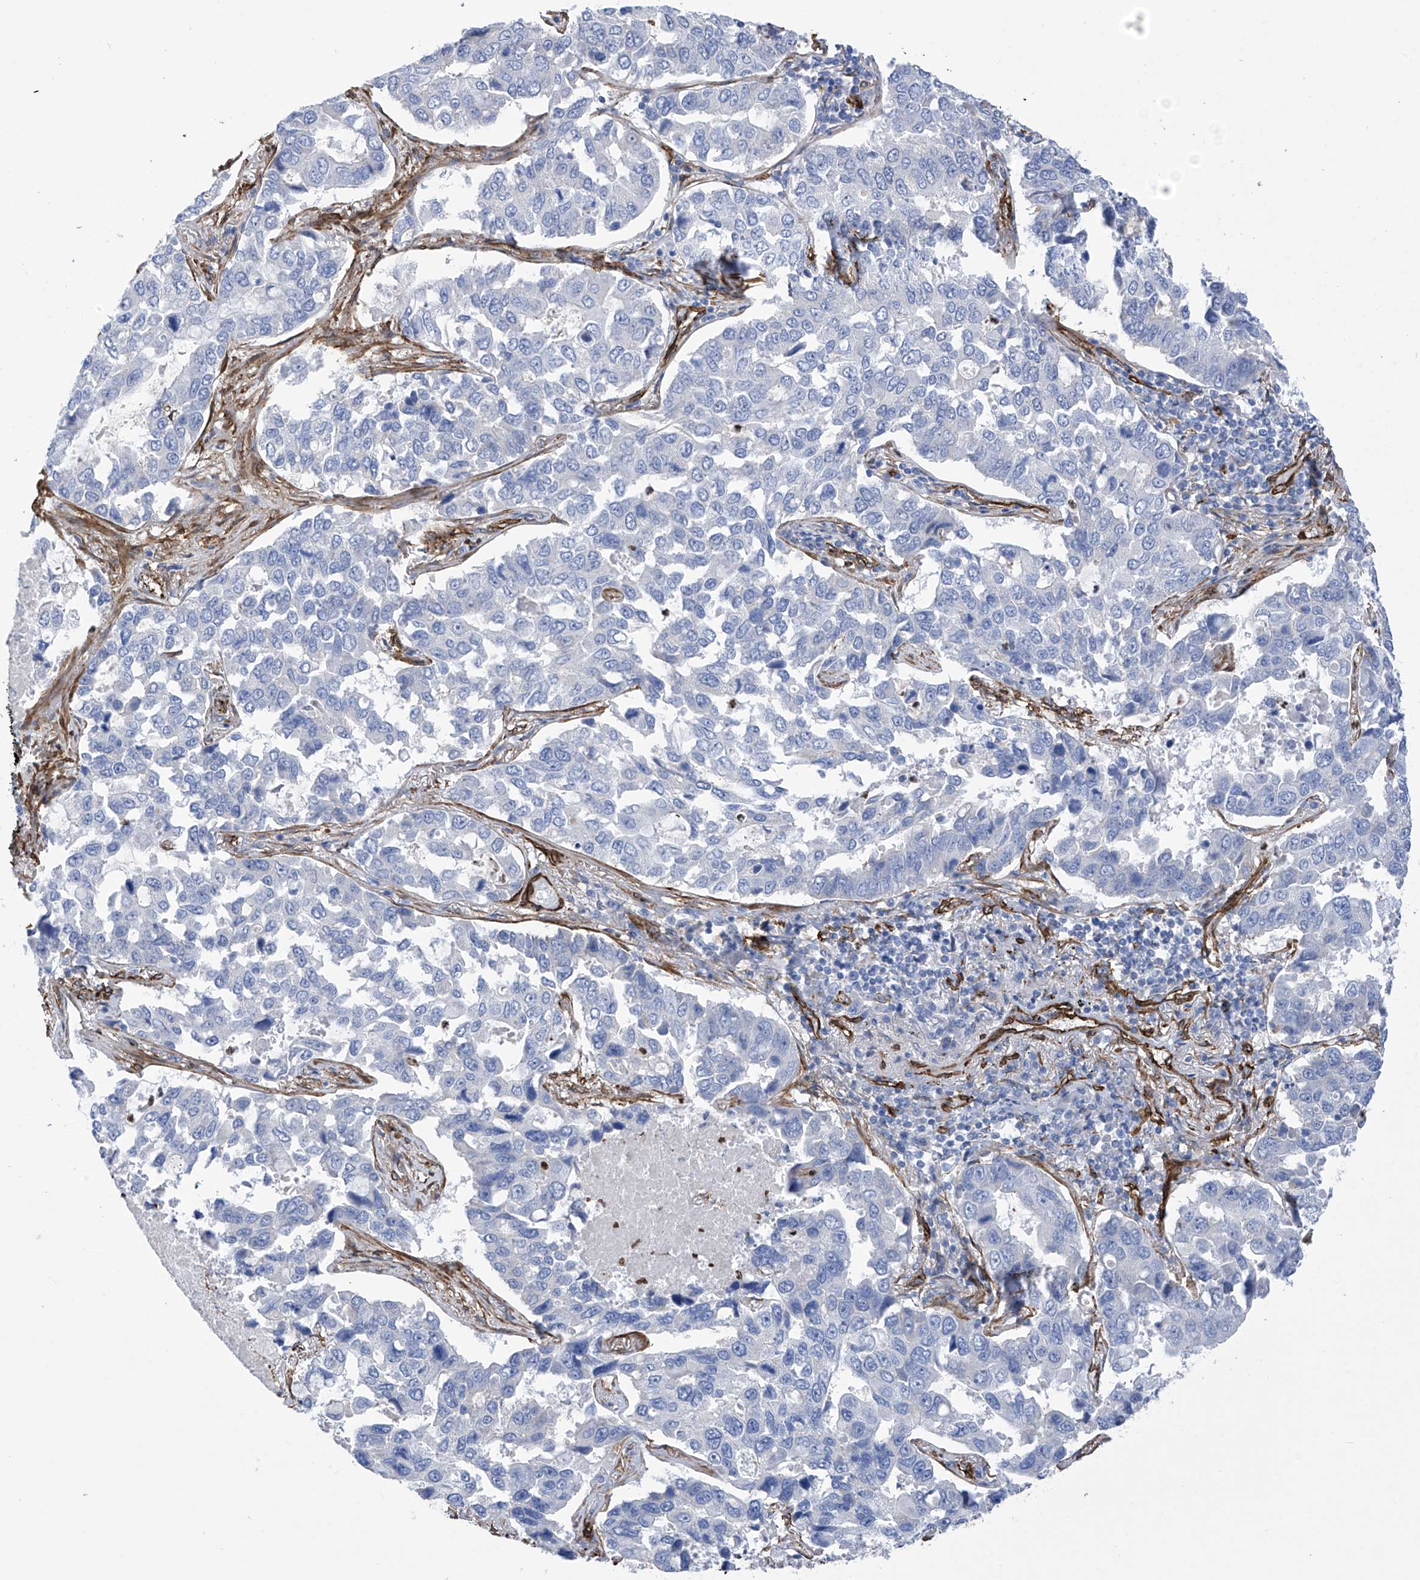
{"staining": {"intensity": "negative", "quantity": "none", "location": "none"}, "tissue": "lung cancer", "cell_type": "Tumor cells", "image_type": "cancer", "snomed": [{"axis": "morphology", "description": "Adenocarcinoma, NOS"}, {"axis": "topography", "description": "Lung"}], "caption": "Immunohistochemical staining of human lung adenocarcinoma reveals no significant positivity in tumor cells.", "gene": "UBTD1", "patient": {"sex": "male", "age": 64}}